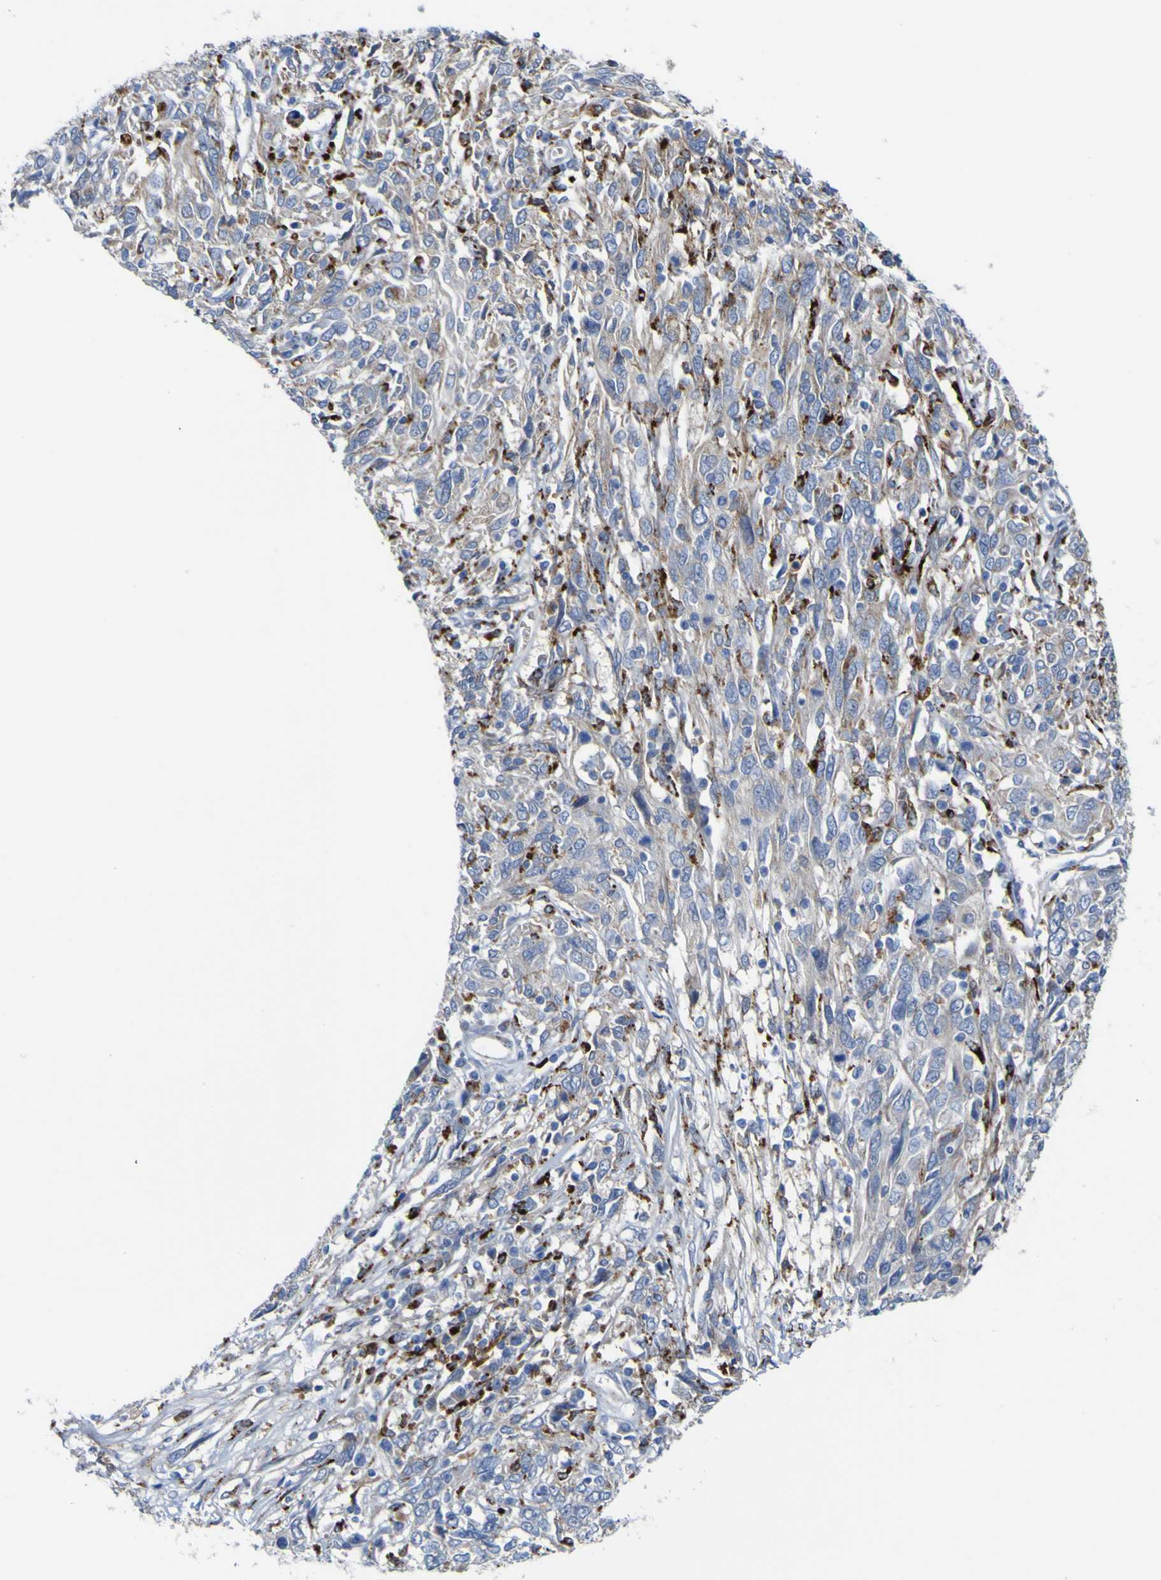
{"staining": {"intensity": "strong", "quantity": "<25%", "location": "cytoplasmic/membranous"}, "tissue": "cervical cancer", "cell_type": "Tumor cells", "image_type": "cancer", "snomed": [{"axis": "morphology", "description": "Squamous cell carcinoma, NOS"}, {"axis": "topography", "description": "Cervix"}], "caption": "This image shows IHC staining of cervical squamous cell carcinoma, with medium strong cytoplasmic/membranous expression in approximately <25% of tumor cells.", "gene": "PTPRF", "patient": {"sex": "female", "age": 46}}